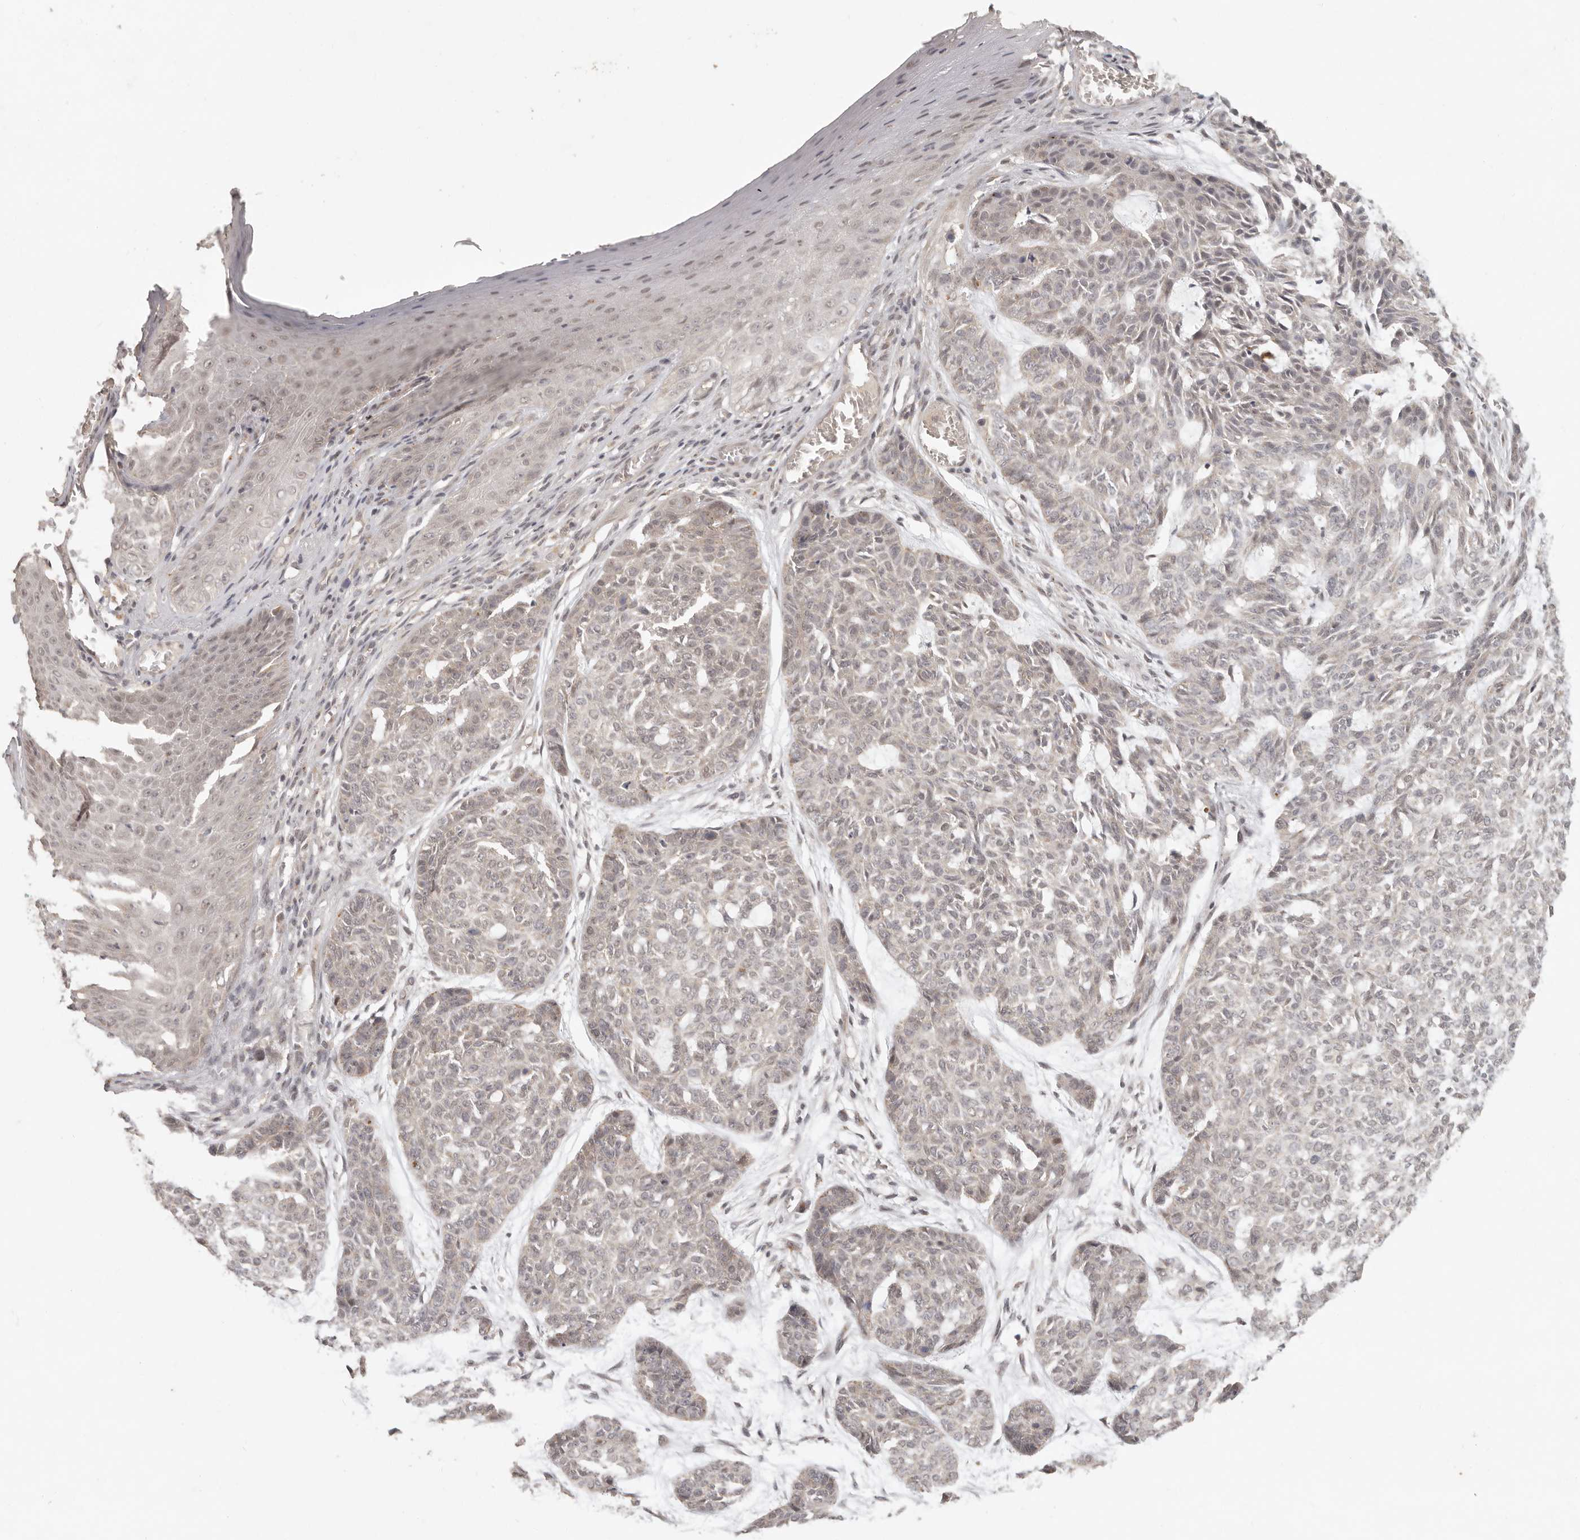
{"staining": {"intensity": "weak", "quantity": "<25%", "location": "nuclear"}, "tissue": "skin cancer", "cell_type": "Tumor cells", "image_type": "cancer", "snomed": [{"axis": "morphology", "description": "Basal cell carcinoma"}, {"axis": "topography", "description": "Skin"}], "caption": "An IHC histopathology image of skin cancer is shown. There is no staining in tumor cells of skin cancer. (Stains: DAB (3,3'-diaminobenzidine) immunohistochemistry with hematoxylin counter stain, Microscopy: brightfield microscopy at high magnification).", "gene": "LRRC75A", "patient": {"sex": "female", "age": 64}}